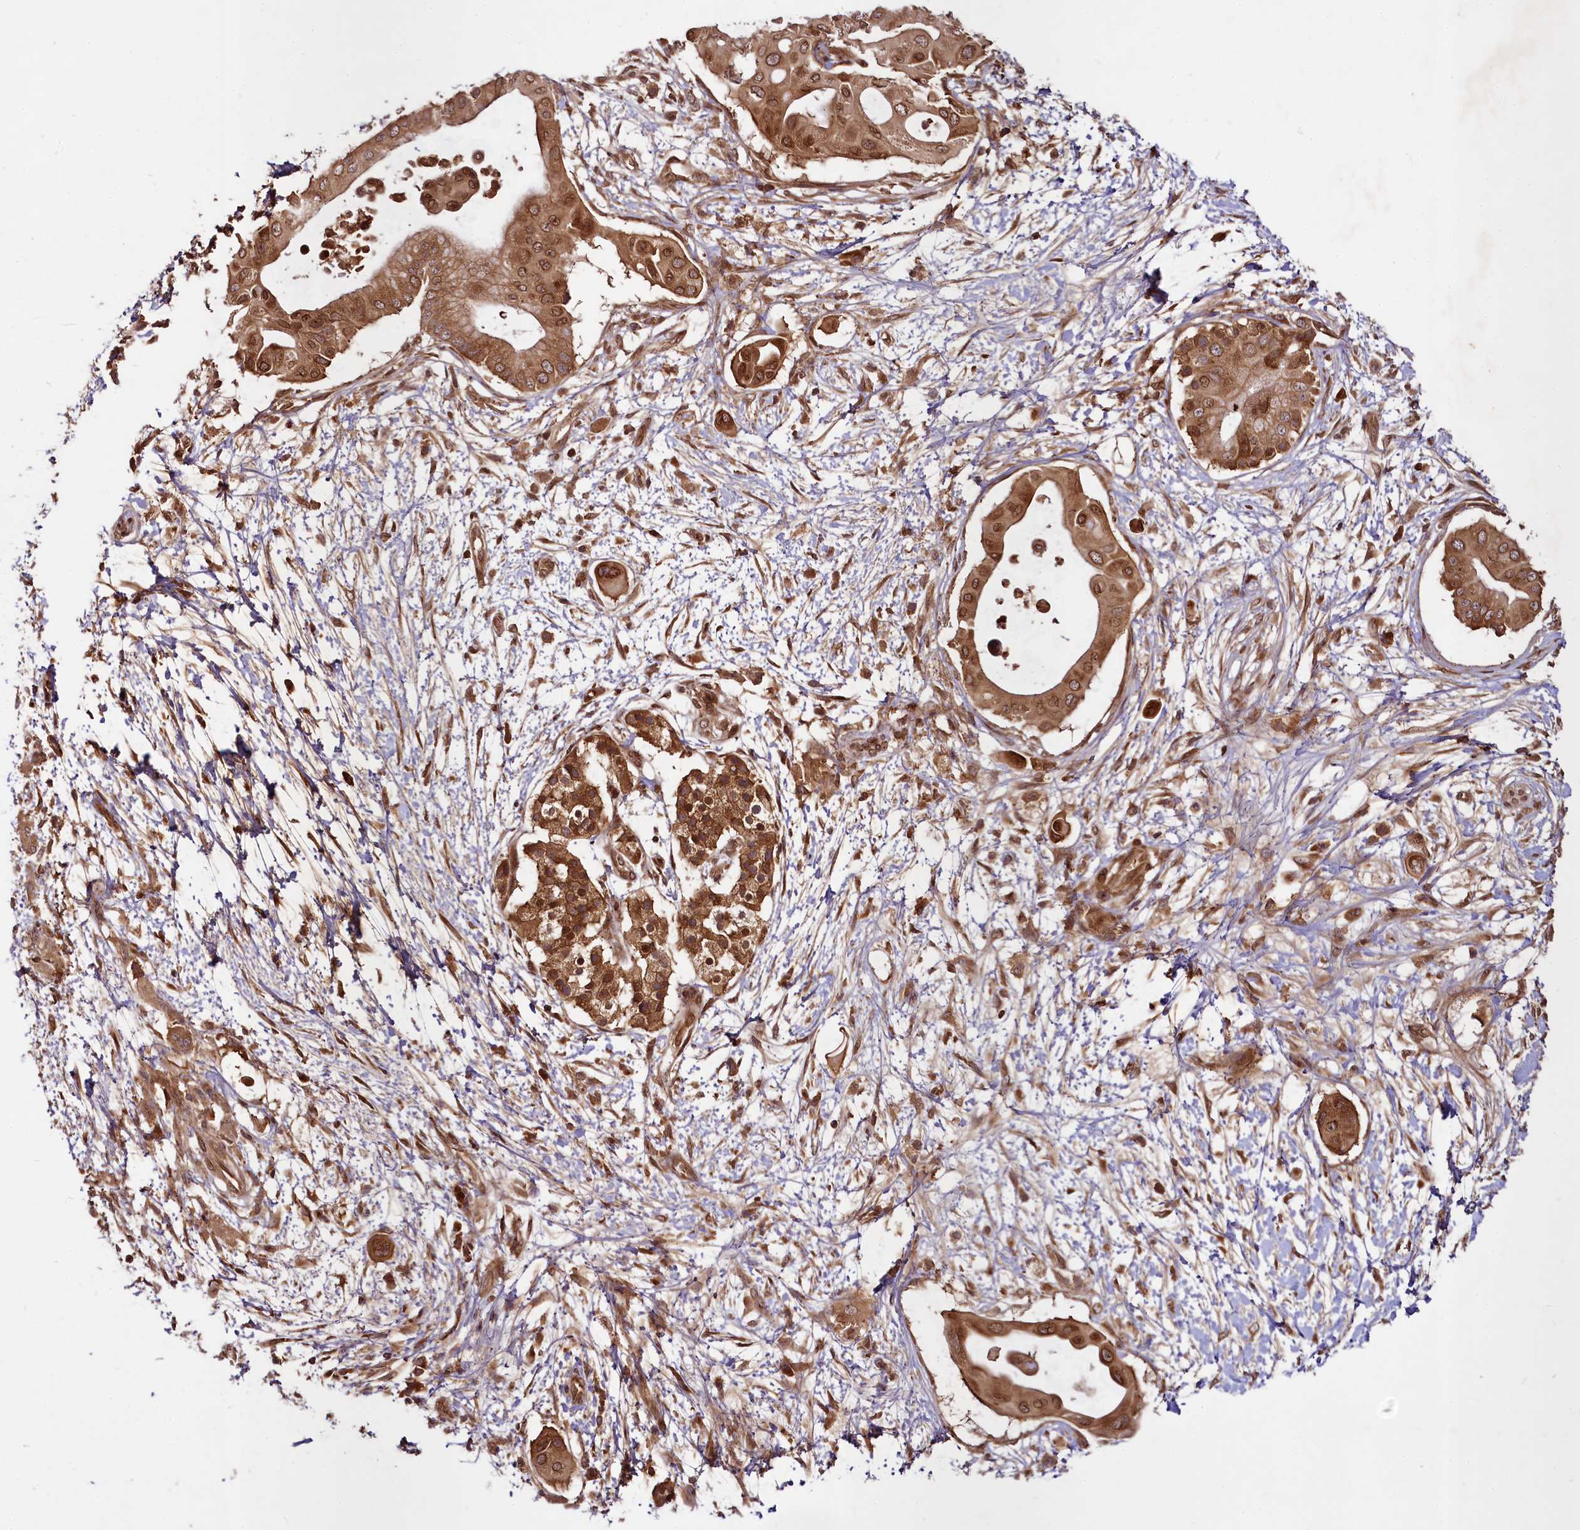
{"staining": {"intensity": "strong", "quantity": ">75%", "location": "cytoplasmic/membranous,nuclear"}, "tissue": "pancreatic cancer", "cell_type": "Tumor cells", "image_type": "cancer", "snomed": [{"axis": "morphology", "description": "Adenocarcinoma, NOS"}, {"axis": "topography", "description": "Pancreas"}], "caption": "A high amount of strong cytoplasmic/membranous and nuclear staining is seen in about >75% of tumor cells in adenocarcinoma (pancreatic) tissue. The staining was performed using DAB, with brown indicating positive protein expression. Nuclei are stained blue with hematoxylin.", "gene": "DCP1B", "patient": {"sex": "male", "age": 68}}